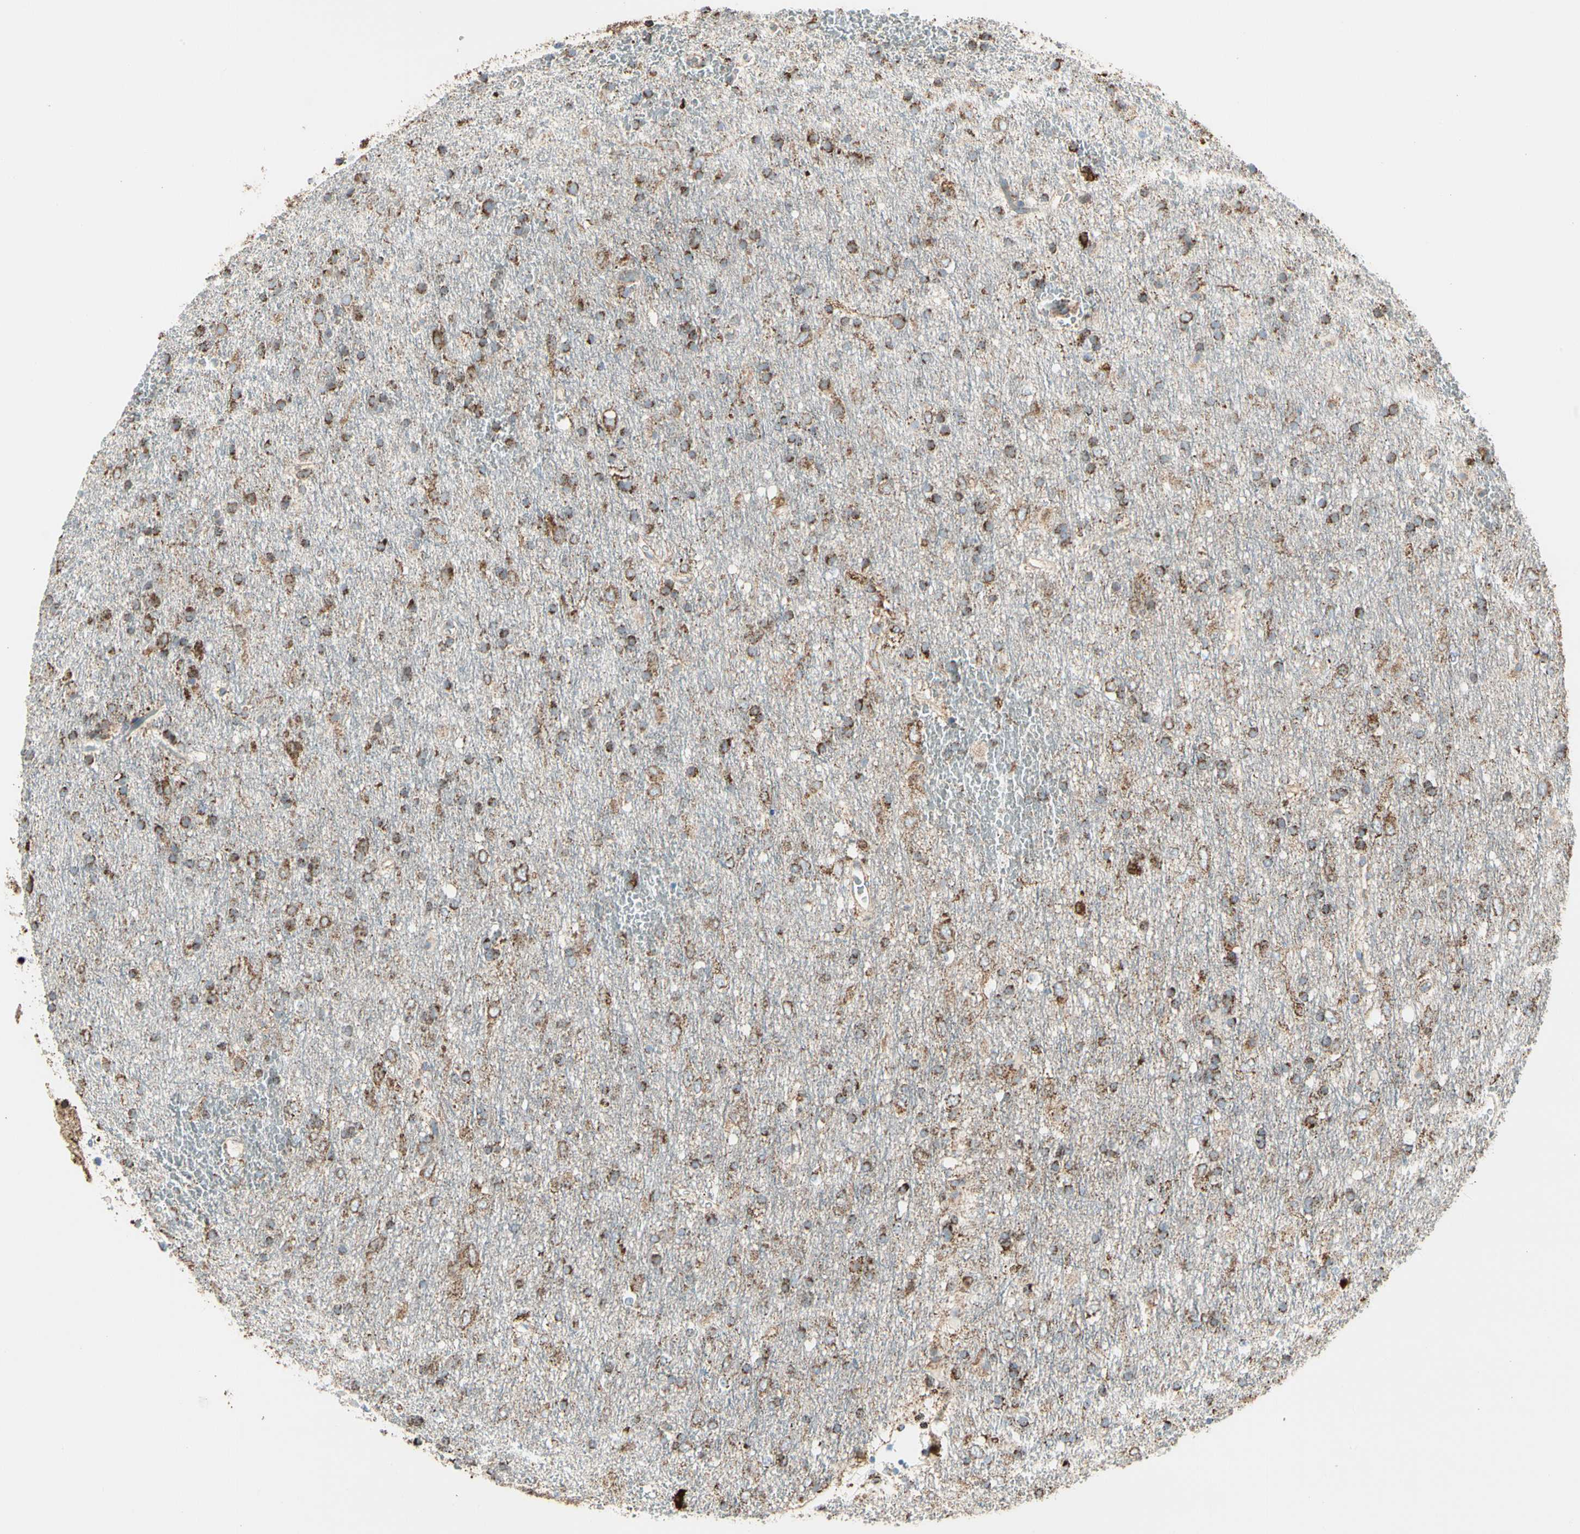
{"staining": {"intensity": "moderate", "quantity": ">75%", "location": "cytoplasmic/membranous"}, "tissue": "glioma", "cell_type": "Tumor cells", "image_type": "cancer", "snomed": [{"axis": "morphology", "description": "Glioma, malignant, Low grade"}, {"axis": "topography", "description": "Brain"}], "caption": "High-magnification brightfield microscopy of malignant glioma (low-grade) stained with DAB (3,3'-diaminobenzidine) (brown) and counterstained with hematoxylin (blue). tumor cells exhibit moderate cytoplasmic/membranous positivity is present in approximately>75% of cells.", "gene": "ME2", "patient": {"sex": "male", "age": 77}}